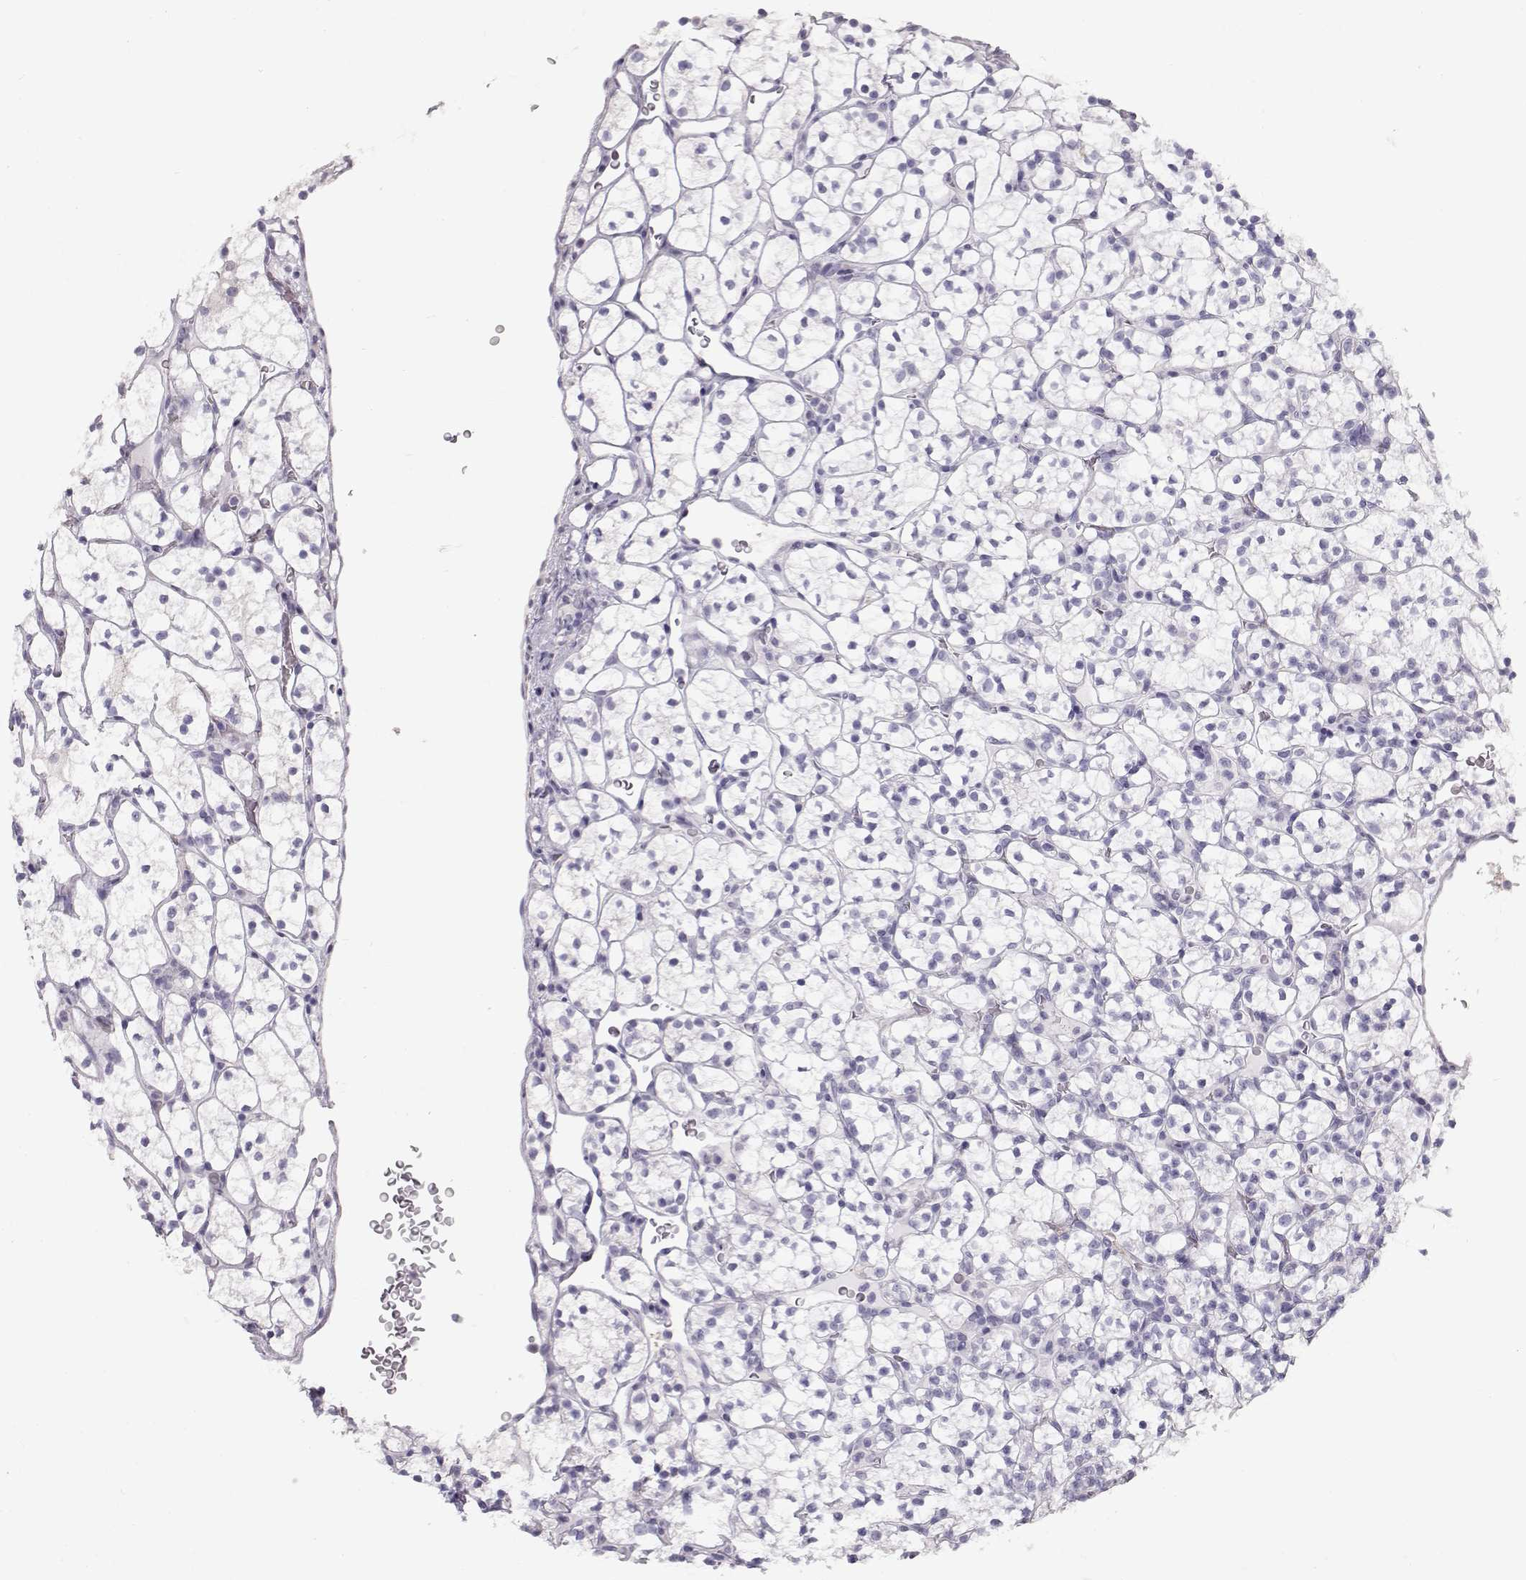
{"staining": {"intensity": "negative", "quantity": "none", "location": "none"}, "tissue": "renal cancer", "cell_type": "Tumor cells", "image_type": "cancer", "snomed": [{"axis": "morphology", "description": "Adenocarcinoma, NOS"}, {"axis": "topography", "description": "Kidney"}], "caption": "A photomicrograph of human adenocarcinoma (renal) is negative for staining in tumor cells.", "gene": "SLITRK3", "patient": {"sex": "female", "age": 89}}